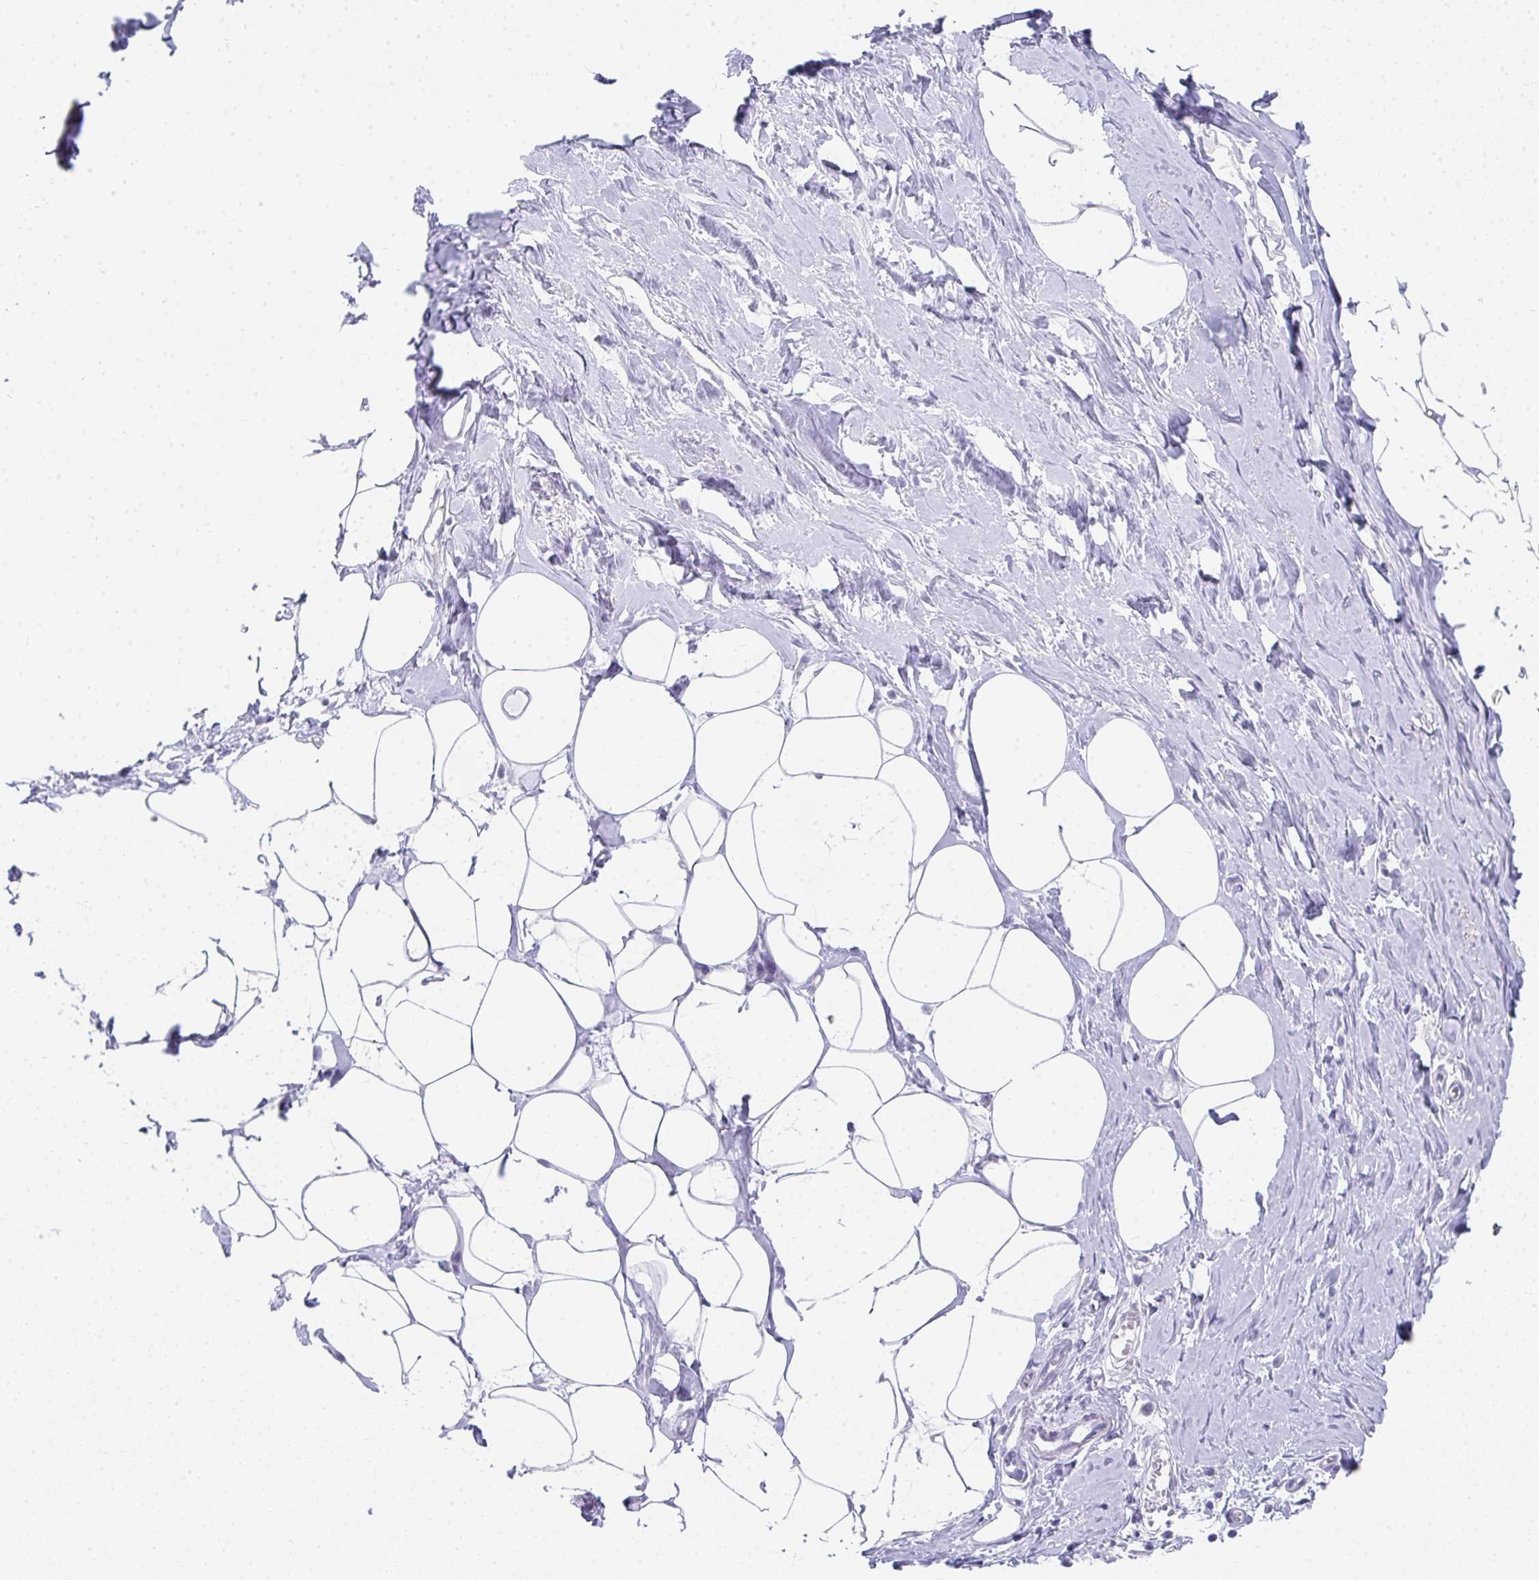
{"staining": {"intensity": "negative", "quantity": "none", "location": "none"}, "tissue": "breast", "cell_type": "Adipocytes", "image_type": "normal", "snomed": [{"axis": "morphology", "description": "Normal tissue, NOS"}, {"axis": "topography", "description": "Breast"}], "caption": "Immunohistochemistry (IHC) image of unremarkable human breast stained for a protein (brown), which reveals no staining in adipocytes.", "gene": "RLF", "patient": {"sex": "female", "age": 27}}